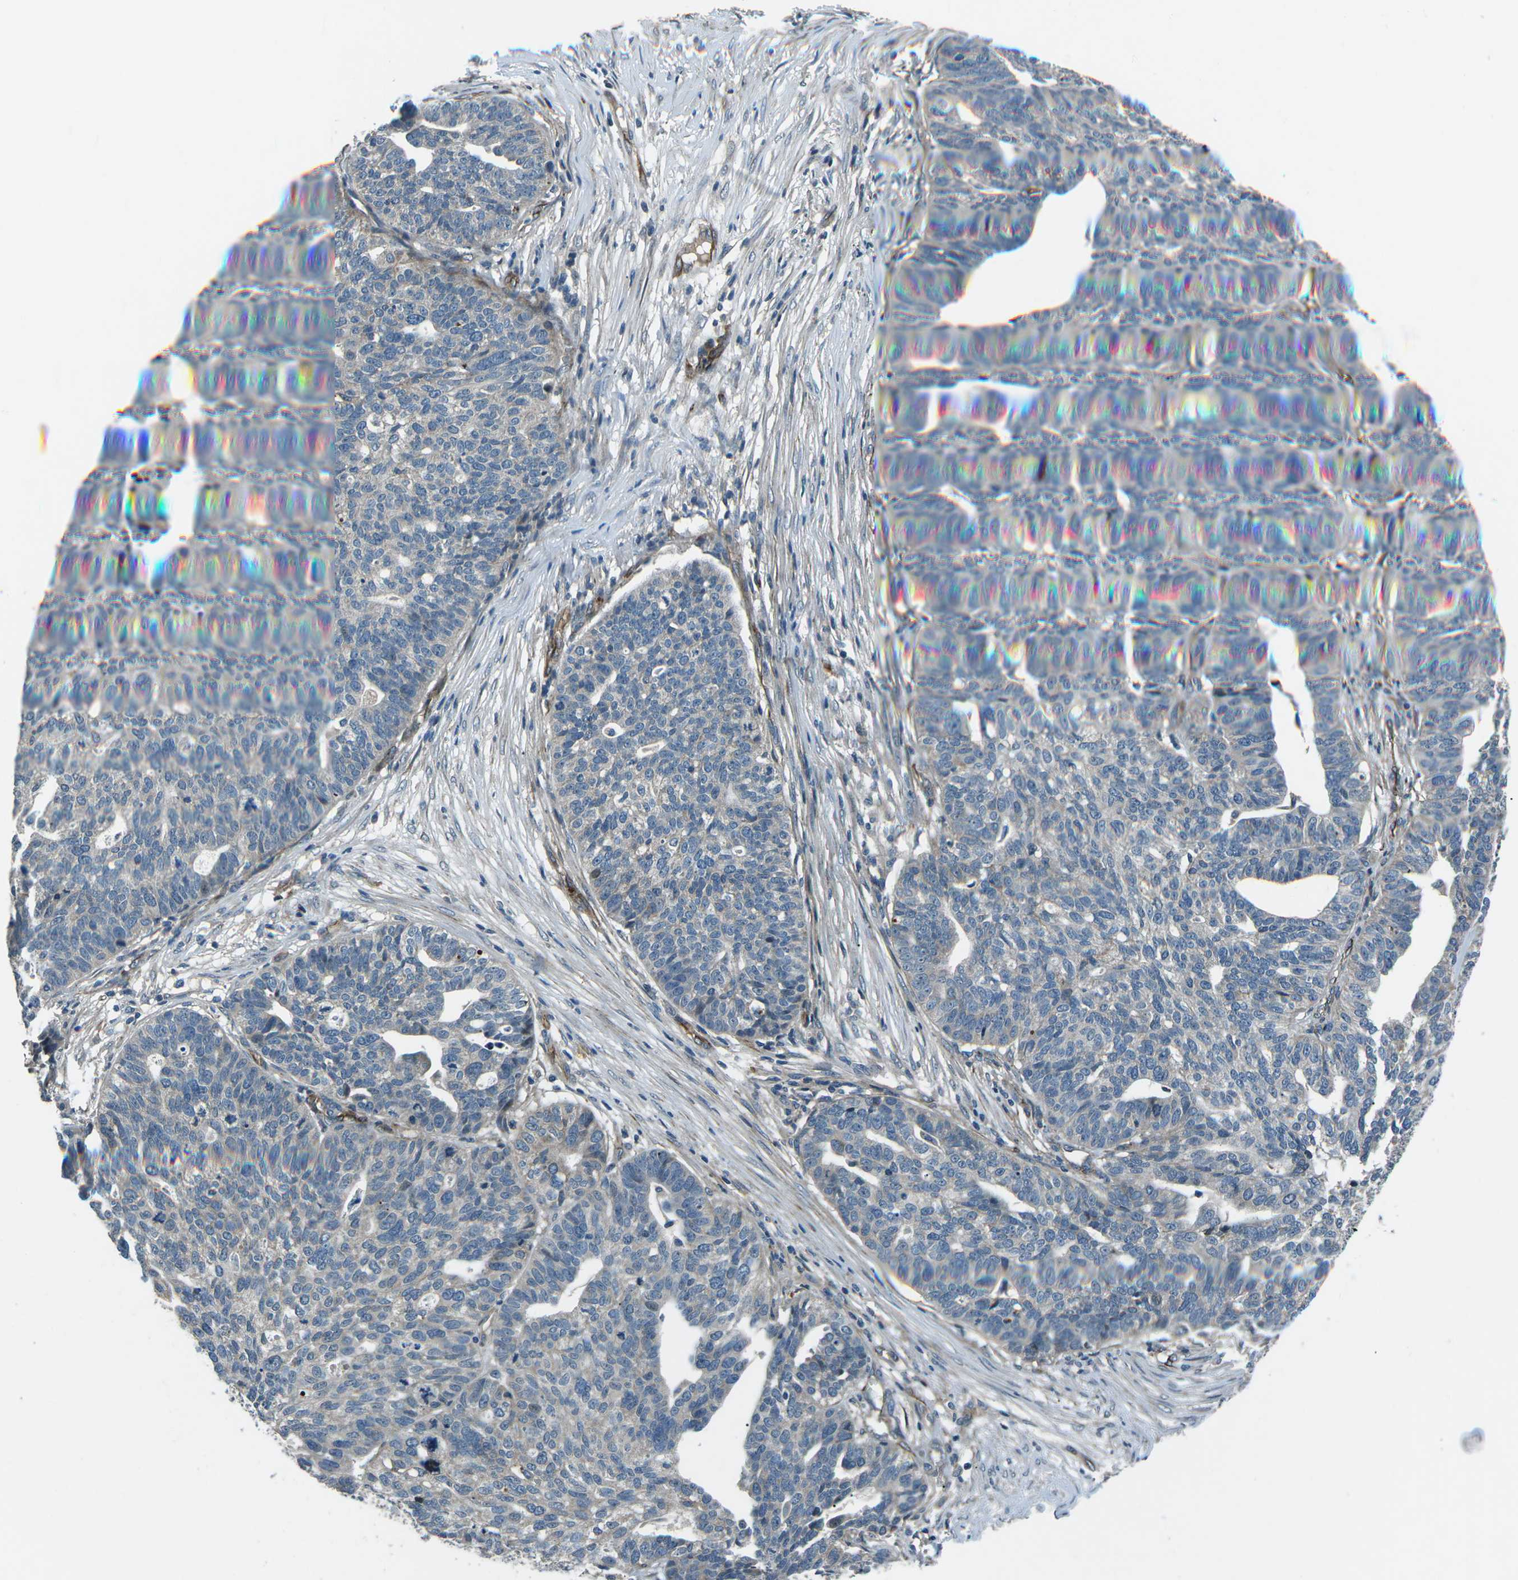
{"staining": {"intensity": "weak", "quantity": "<25%", "location": "cytoplasmic/membranous"}, "tissue": "ovarian cancer", "cell_type": "Tumor cells", "image_type": "cancer", "snomed": [{"axis": "morphology", "description": "Cystadenocarcinoma, serous, NOS"}, {"axis": "topography", "description": "Ovary"}], "caption": "High power microscopy photomicrograph of an immunohistochemistry histopathology image of ovarian cancer, revealing no significant expression in tumor cells.", "gene": "AFAP1", "patient": {"sex": "female", "age": 59}}